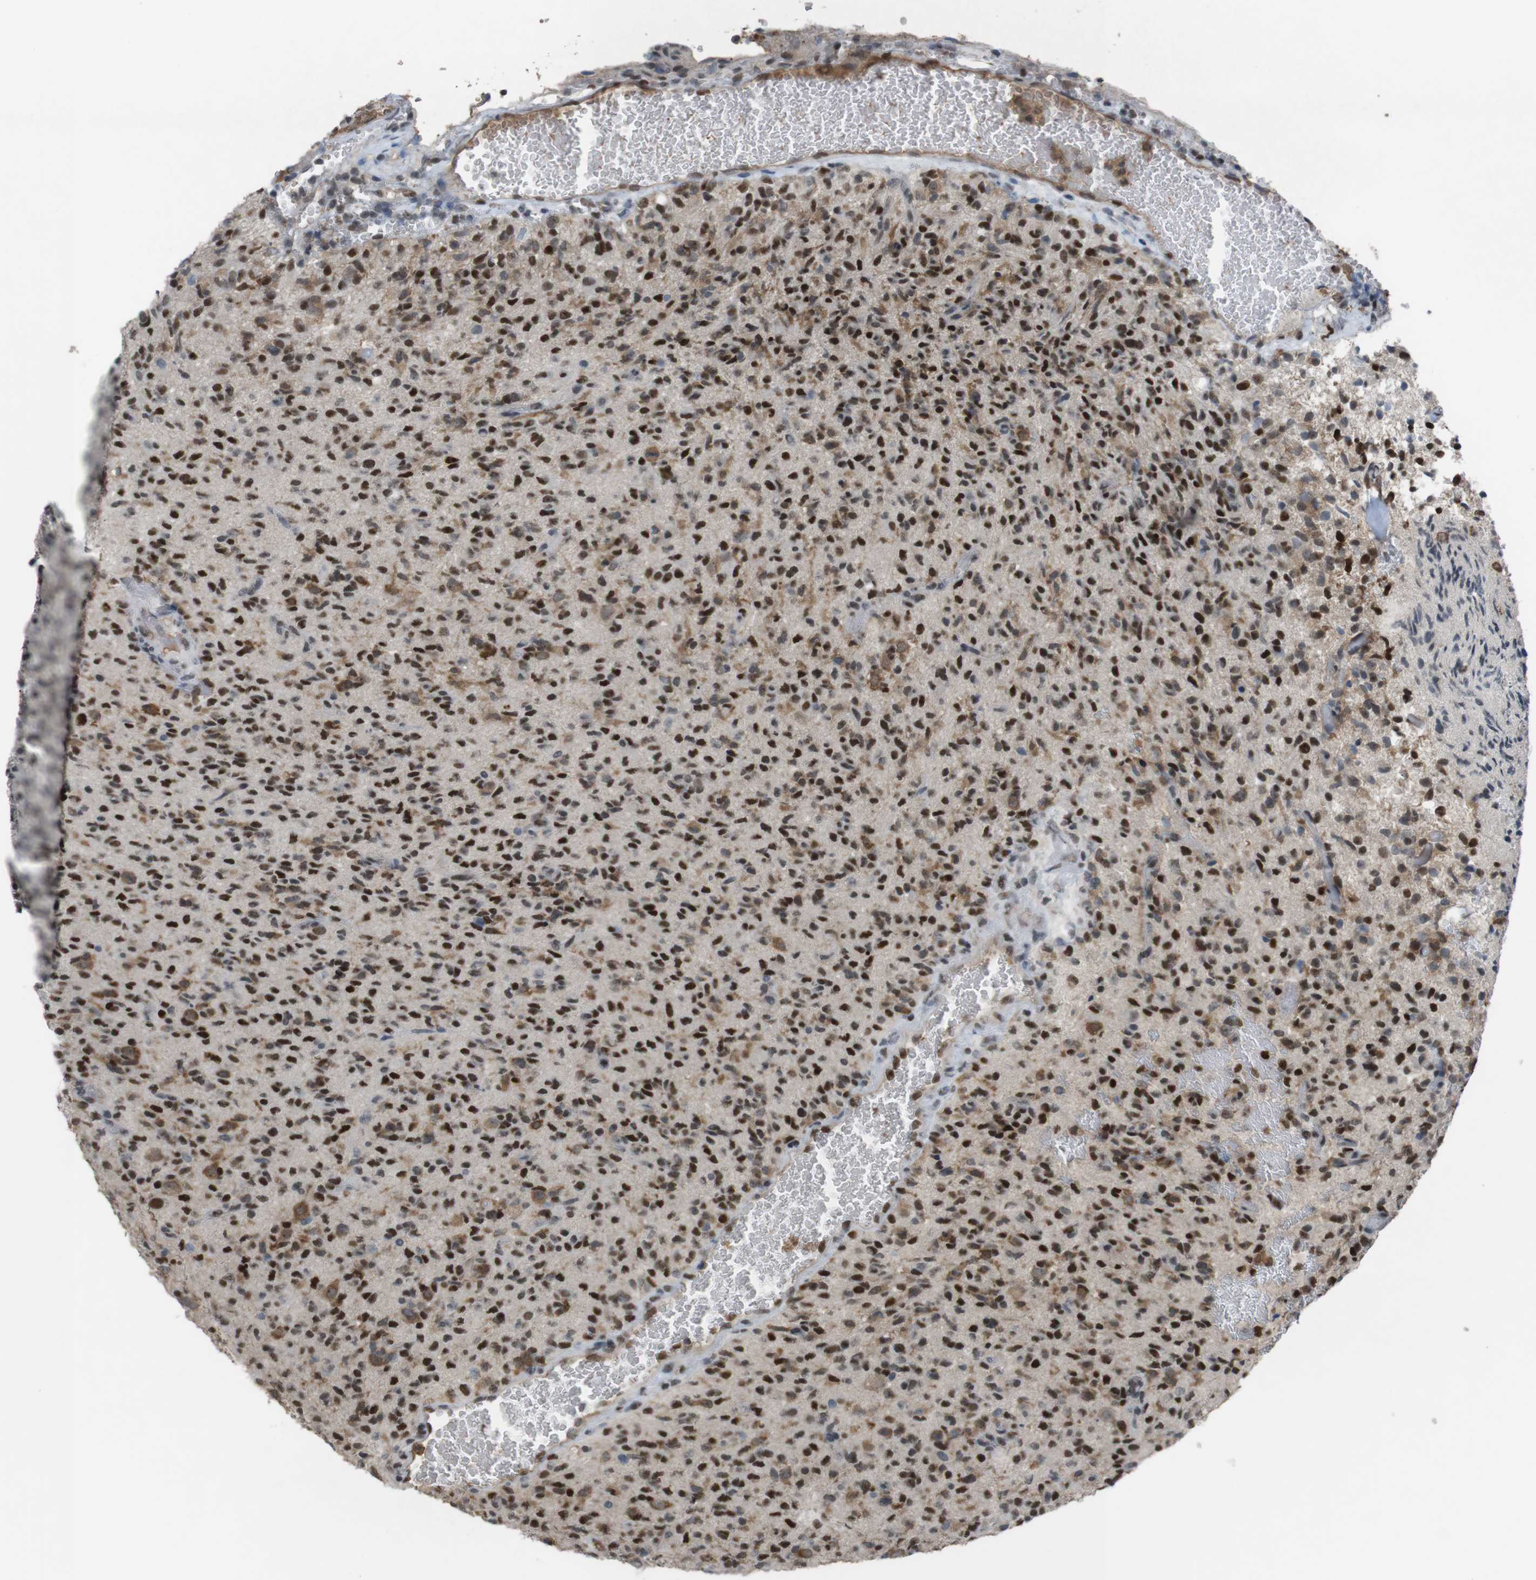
{"staining": {"intensity": "strong", "quantity": ">75%", "location": "nuclear"}, "tissue": "glioma", "cell_type": "Tumor cells", "image_type": "cancer", "snomed": [{"axis": "morphology", "description": "Glioma, malignant, High grade"}, {"axis": "topography", "description": "Brain"}], "caption": "Brown immunohistochemical staining in glioma reveals strong nuclear expression in approximately >75% of tumor cells.", "gene": "SUB1", "patient": {"sex": "male", "age": 71}}